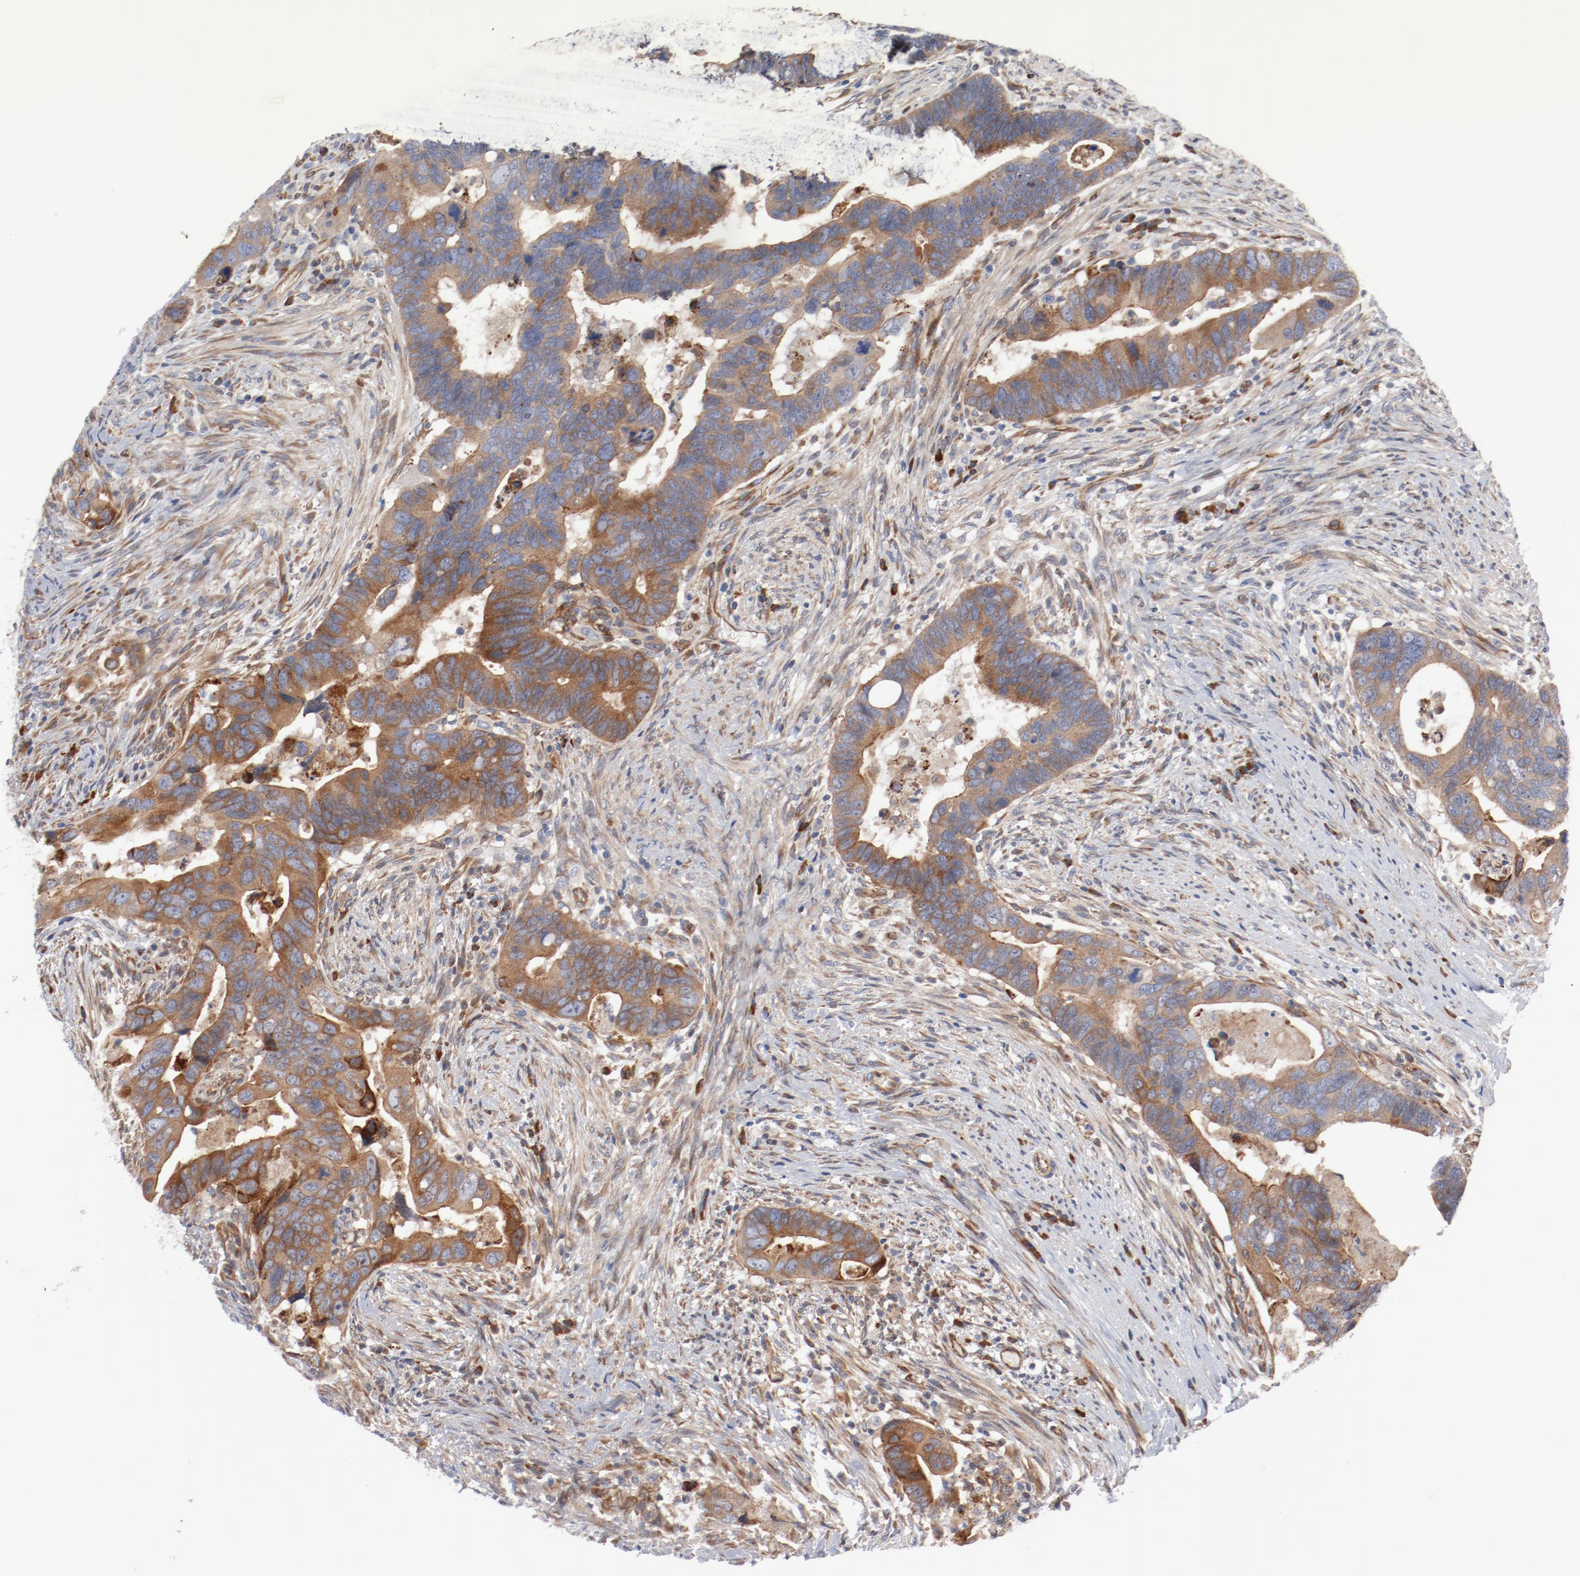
{"staining": {"intensity": "moderate", "quantity": ">75%", "location": "cytoplasmic/membranous"}, "tissue": "colorectal cancer", "cell_type": "Tumor cells", "image_type": "cancer", "snomed": [{"axis": "morphology", "description": "Adenocarcinoma, NOS"}, {"axis": "topography", "description": "Rectum"}], "caption": "This is a photomicrograph of IHC staining of colorectal cancer, which shows moderate expression in the cytoplasmic/membranous of tumor cells.", "gene": "PITPNM2", "patient": {"sex": "male", "age": 53}}